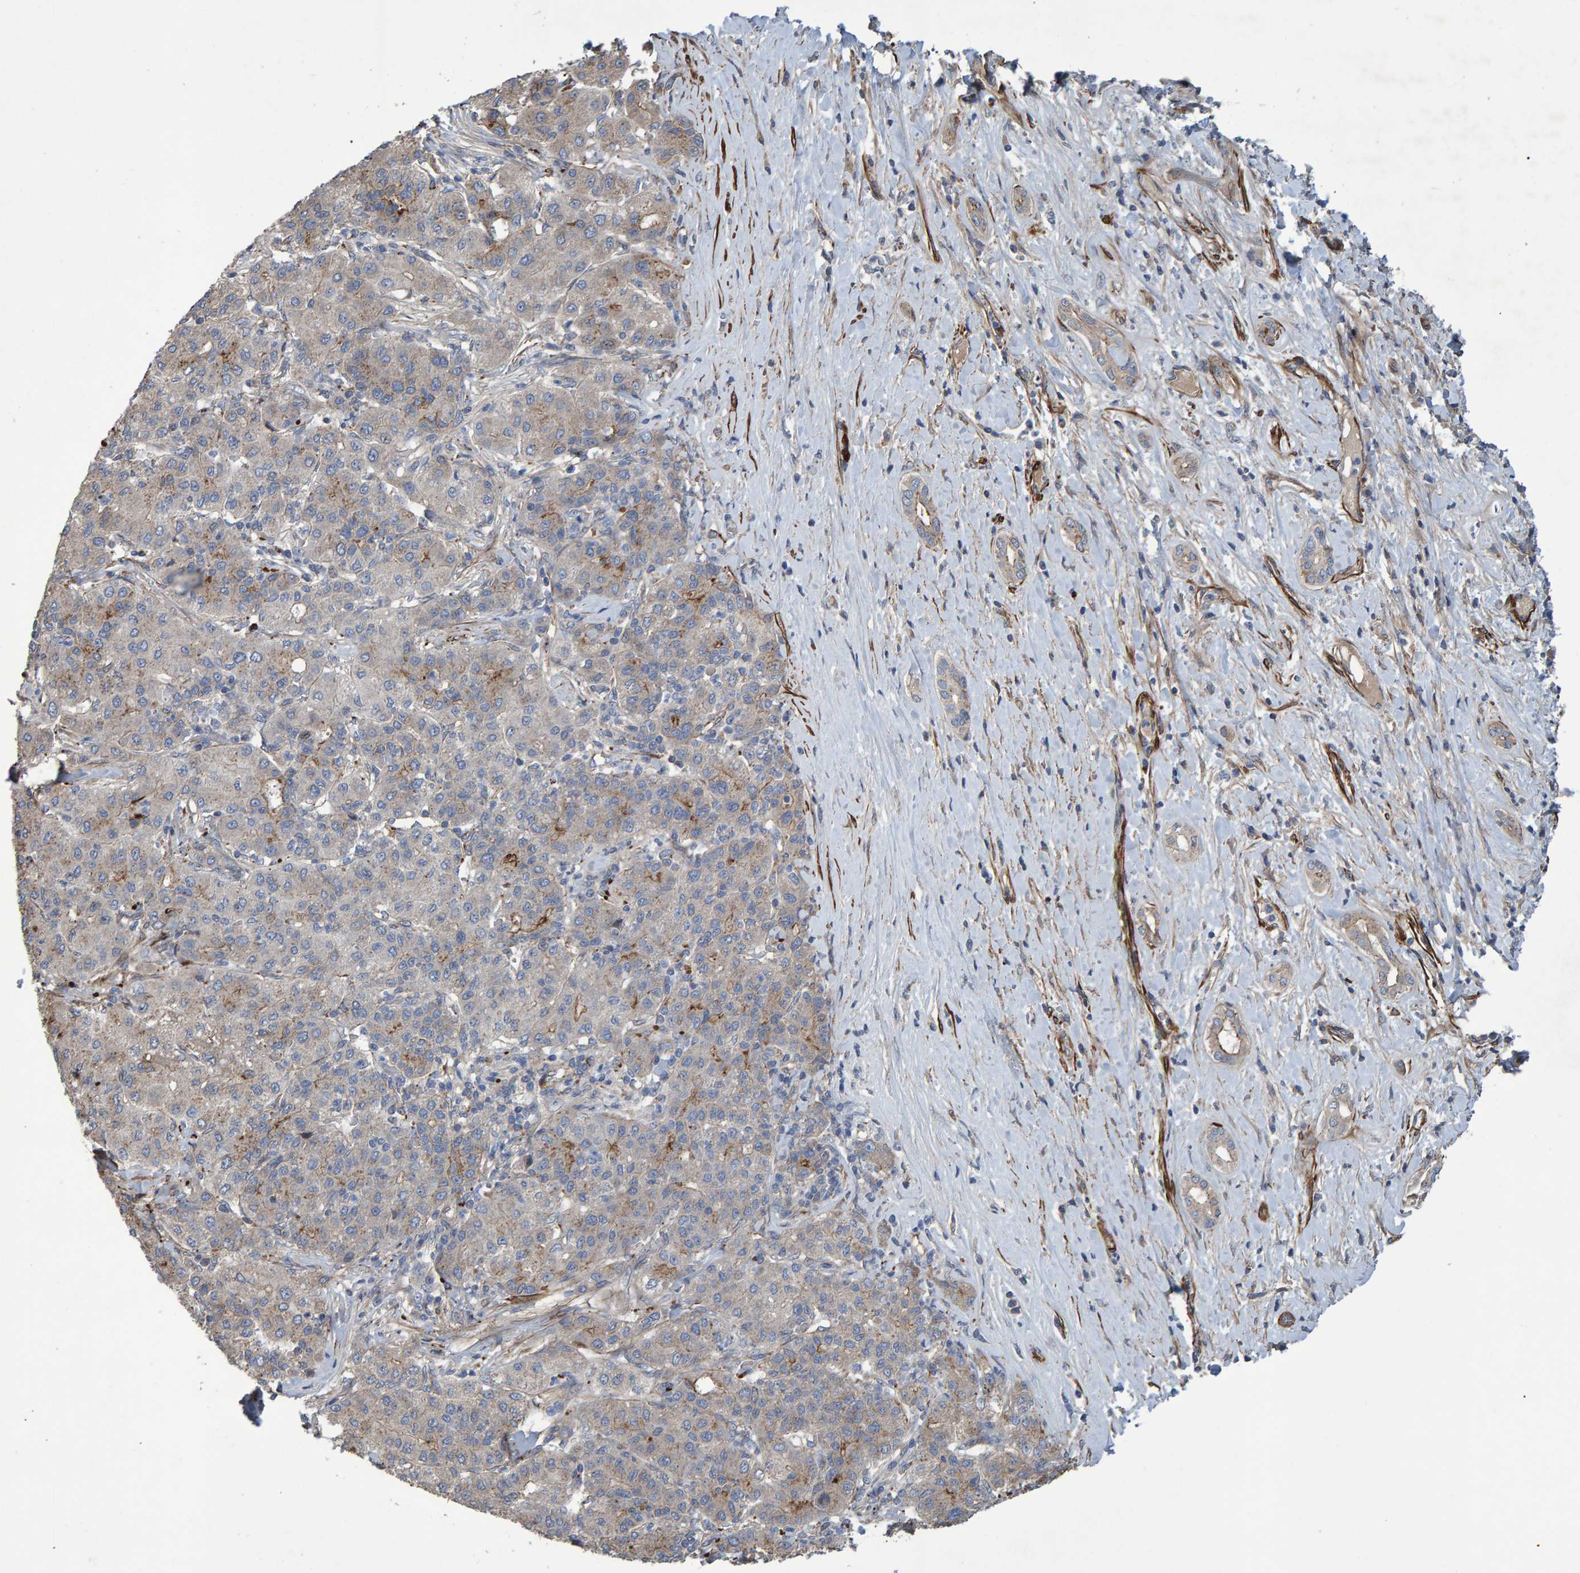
{"staining": {"intensity": "negative", "quantity": "none", "location": "none"}, "tissue": "liver cancer", "cell_type": "Tumor cells", "image_type": "cancer", "snomed": [{"axis": "morphology", "description": "Carcinoma, Hepatocellular, NOS"}, {"axis": "topography", "description": "Liver"}], "caption": "Tumor cells are negative for brown protein staining in liver cancer.", "gene": "SLIT2", "patient": {"sex": "male", "age": 65}}